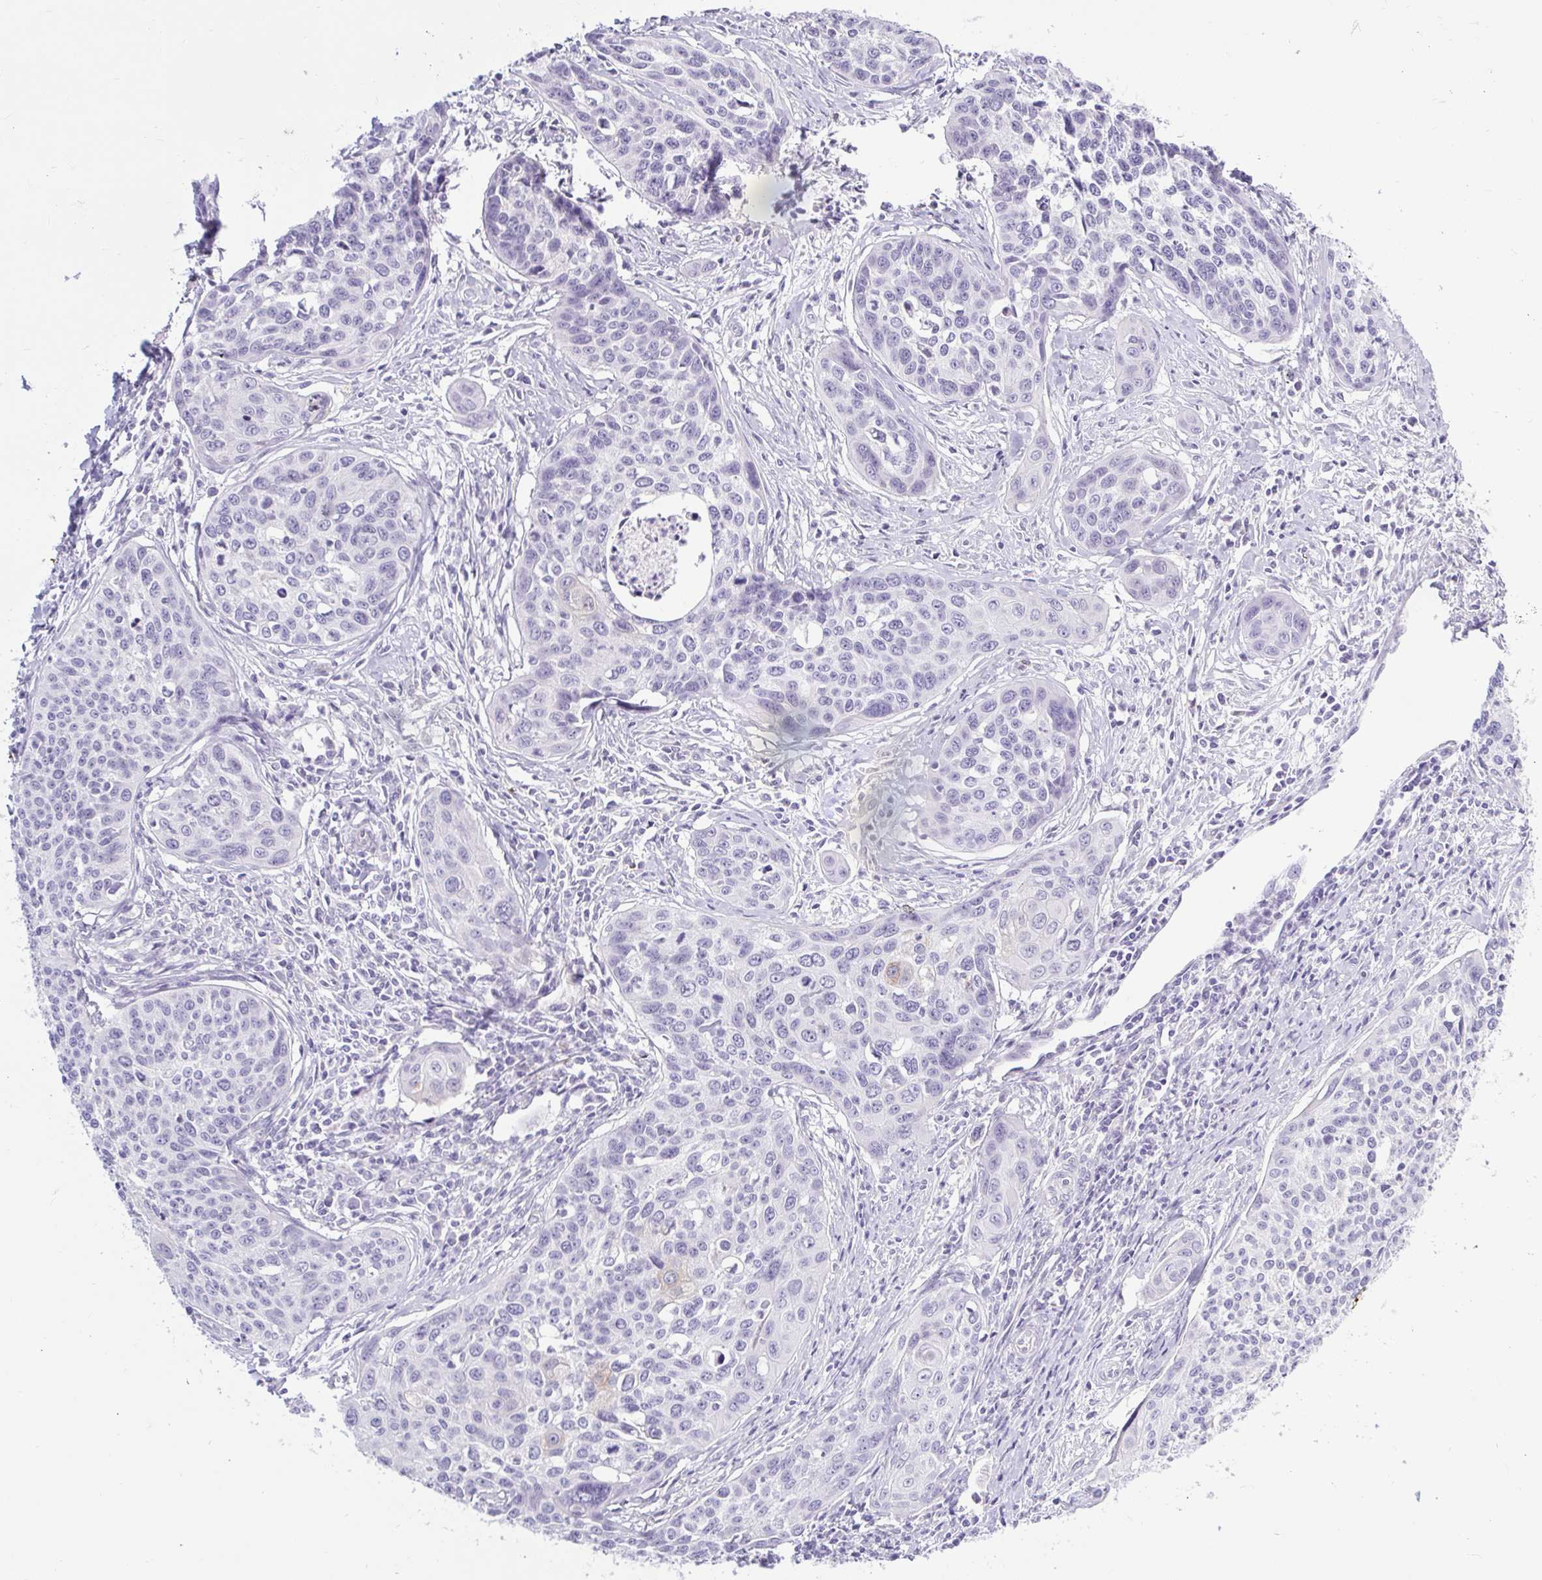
{"staining": {"intensity": "negative", "quantity": "none", "location": "none"}, "tissue": "cervical cancer", "cell_type": "Tumor cells", "image_type": "cancer", "snomed": [{"axis": "morphology", "description": "Squamous cell carcinoma, NOS"}, {"axis": "topography", "description": "Cervix"}], "caption": "Immunohistochemistry of cervical cancer (squamous cell carcinoma) demonstrates no expression in tumor cells.", "gene": "BCAS1", "patient": {"sex": "female", "age": 31}}